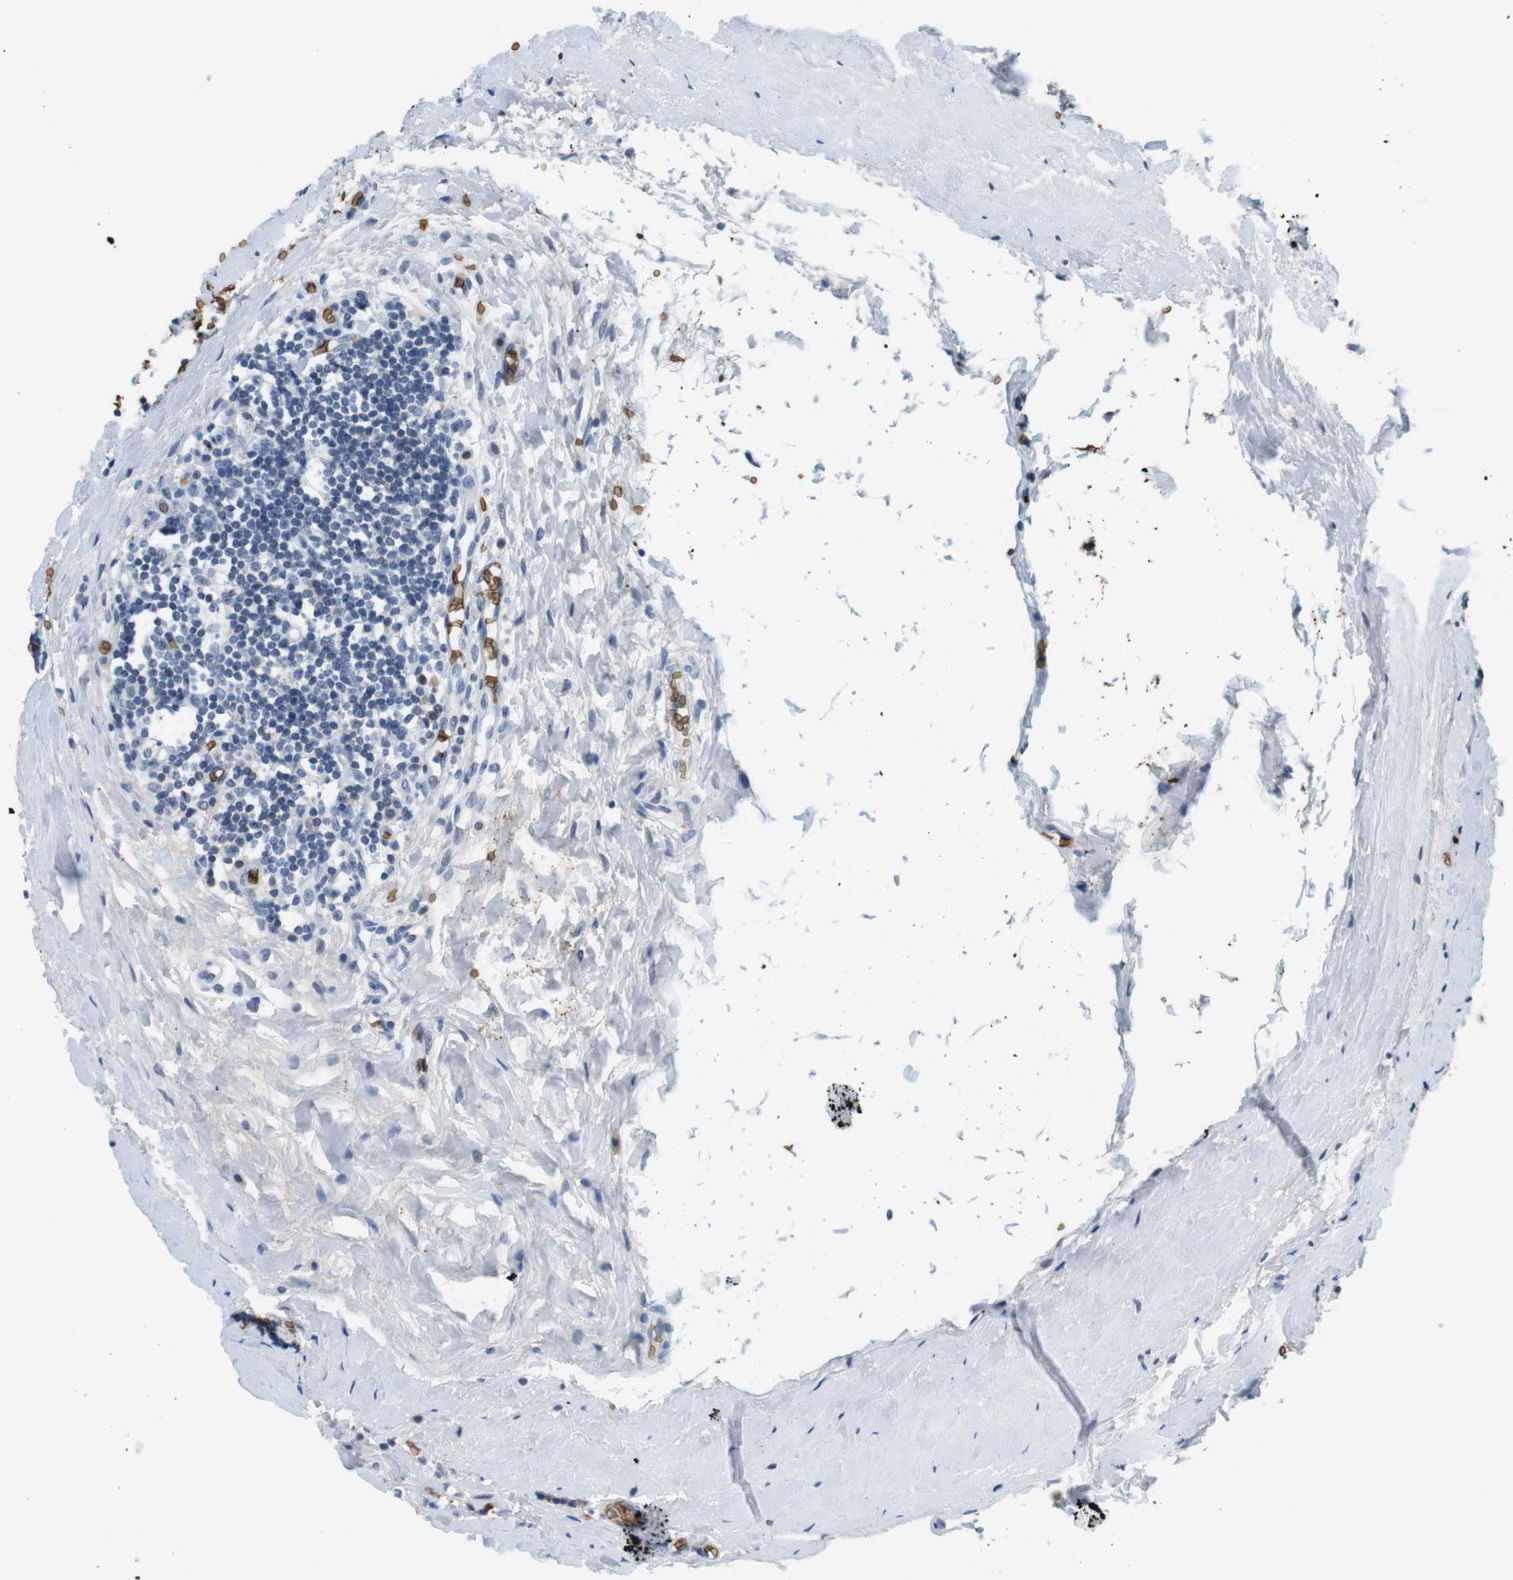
{"staining": {"intensity": "negative", "quantity": "none", "location": "none"}, "tissue": "tonsil", "cell_type": "Germinal center cells", "image_type": "normal", "snomed": [{"axis": "morphology", "description": "Normal tissue, NOS"}, {"axis": "topography", "description": "Tonsil"}], "caption": "Micrograph shows no protein staining in germinal center cells of benign tonsil. (Brightfield microscopy of DAB IHC at high magnification).", "gene": "SLC4A1", "patient": {"sex": "female", "age": 19}}